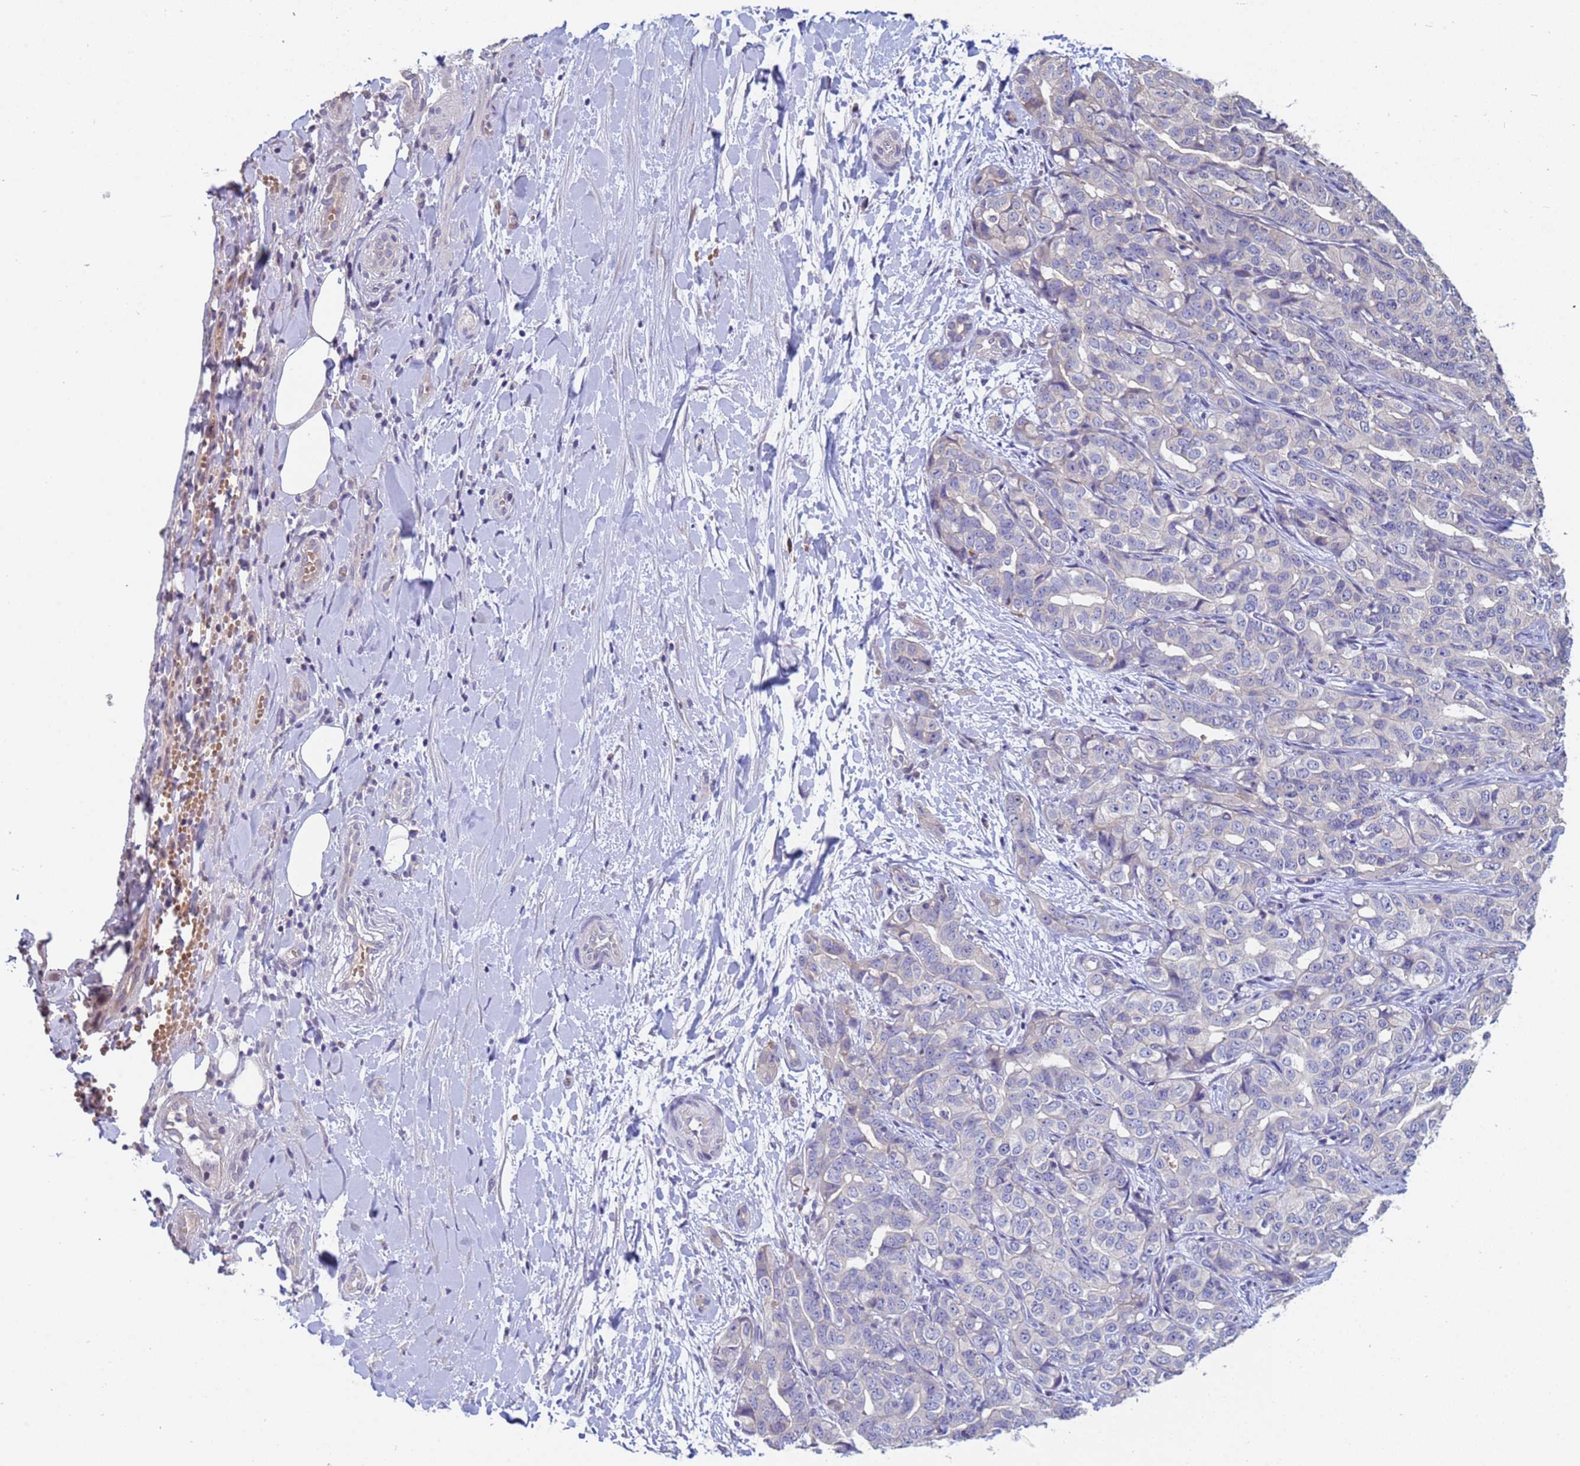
{"staining": {"intensity": "negative", "quantity": "none", "location": "none"}, "tissue": "liver cancer", "cell_type": "Tumor cells", "image_type": "cancer", "snomed": [{"axis": "morphology", "description": "Cholangiocarcinoma"}, {"axis": "topography", "description": "Liver"}], "caption": "Tumor cells are negative for protein expression in human liver cancer.", "gene": "IHO1", "patient": {"sex": "male", "age": 59}}